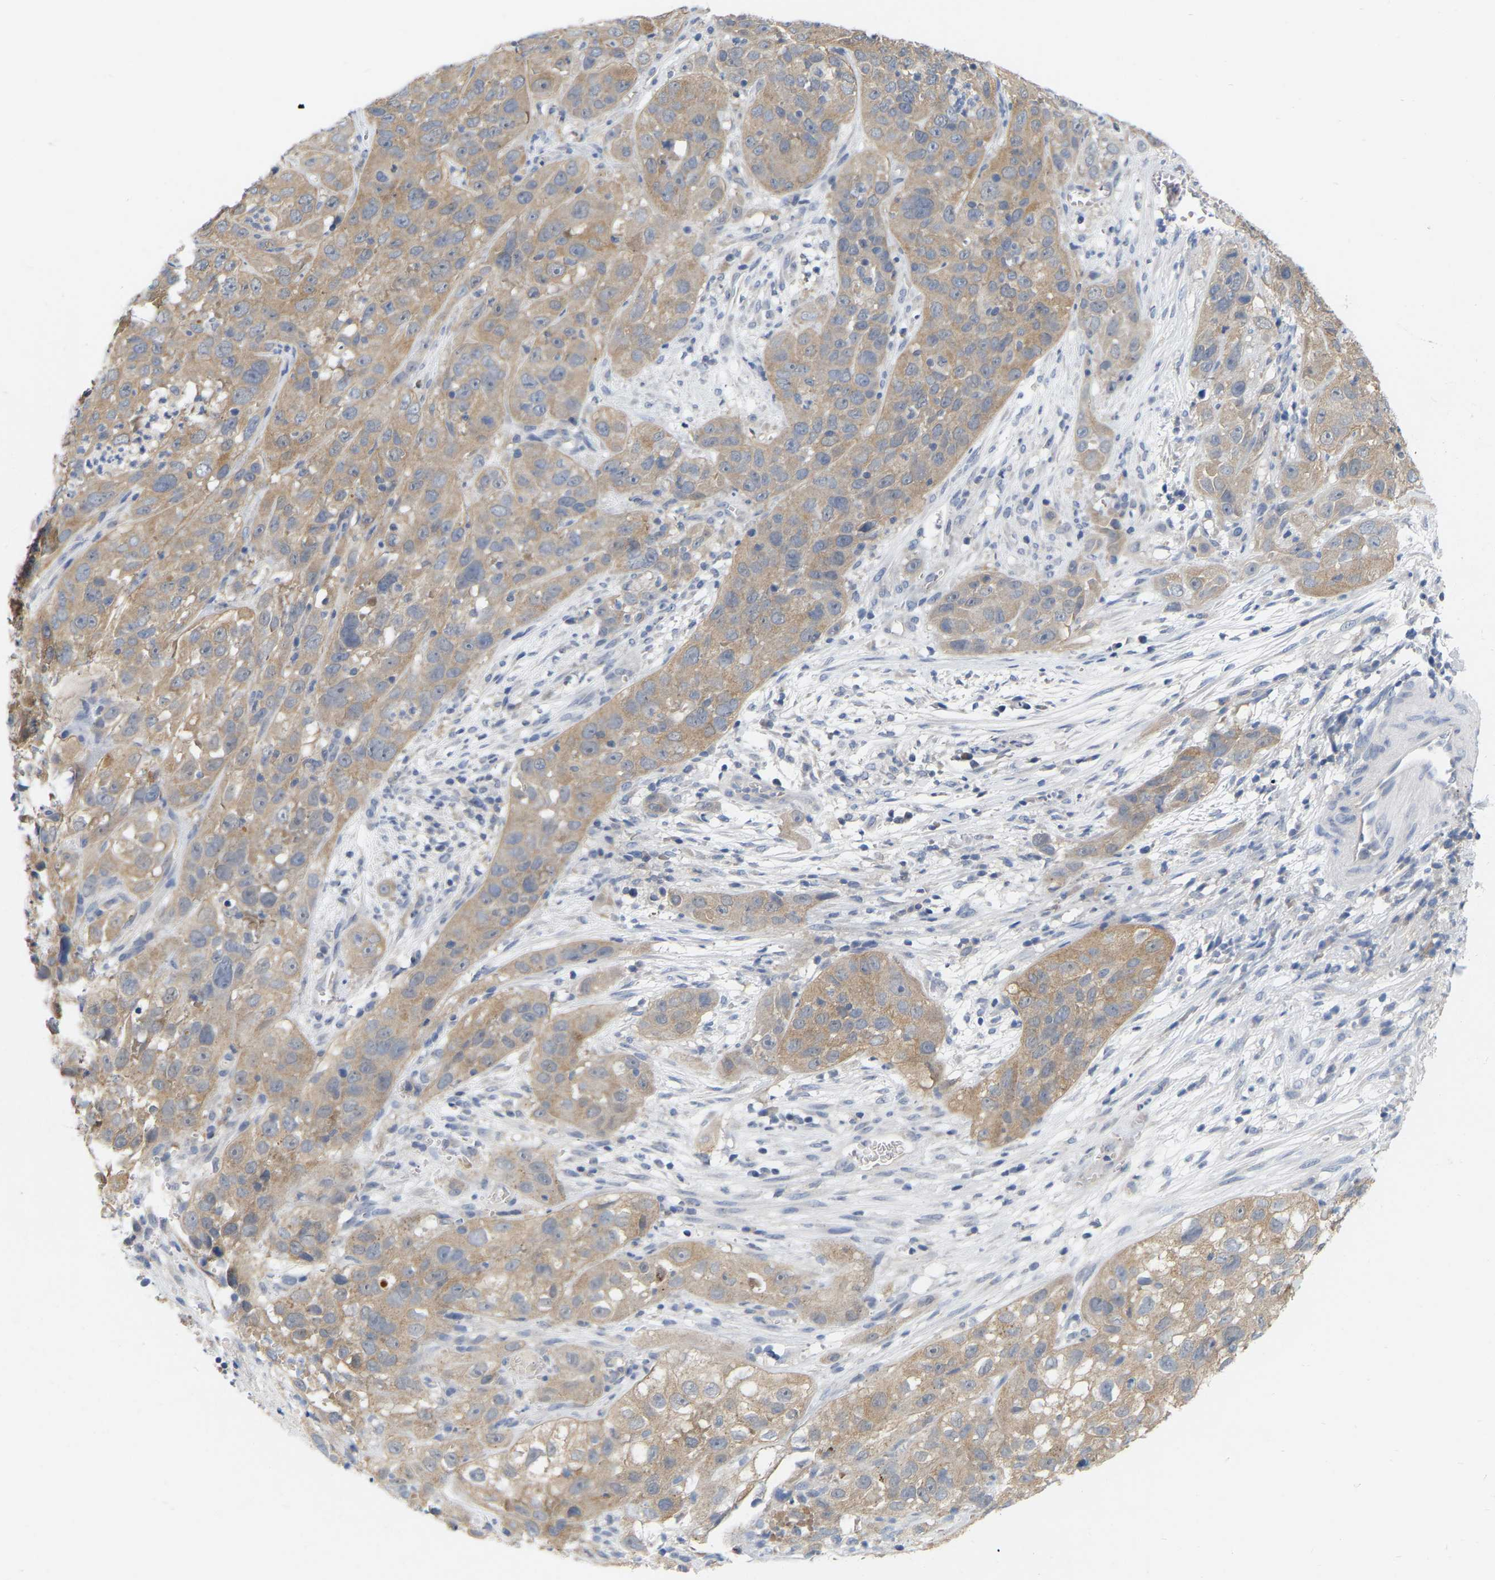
{"staining": {"intensity": "moderate", "quantity": ">75%", "location": "cytoplasmic/membranous"}, "tissue": "cervical cancer", "cell_type": "Tumor cells", "image_type": "cancer", "snomed": [{"axis": "morphology", "description": "Squamous cell carcinoma, NOS"}, {"axis": "topography", "description": "Cervix"}], "caption": "Immunohistochemical staining of human cervical squamous cell carcinoma reveals moderate cytoplasmic/membranous protein staining in about >75% of tumor cells.", "gene": "WIPI2", "patient": {"sex": "female", "age": 32}}